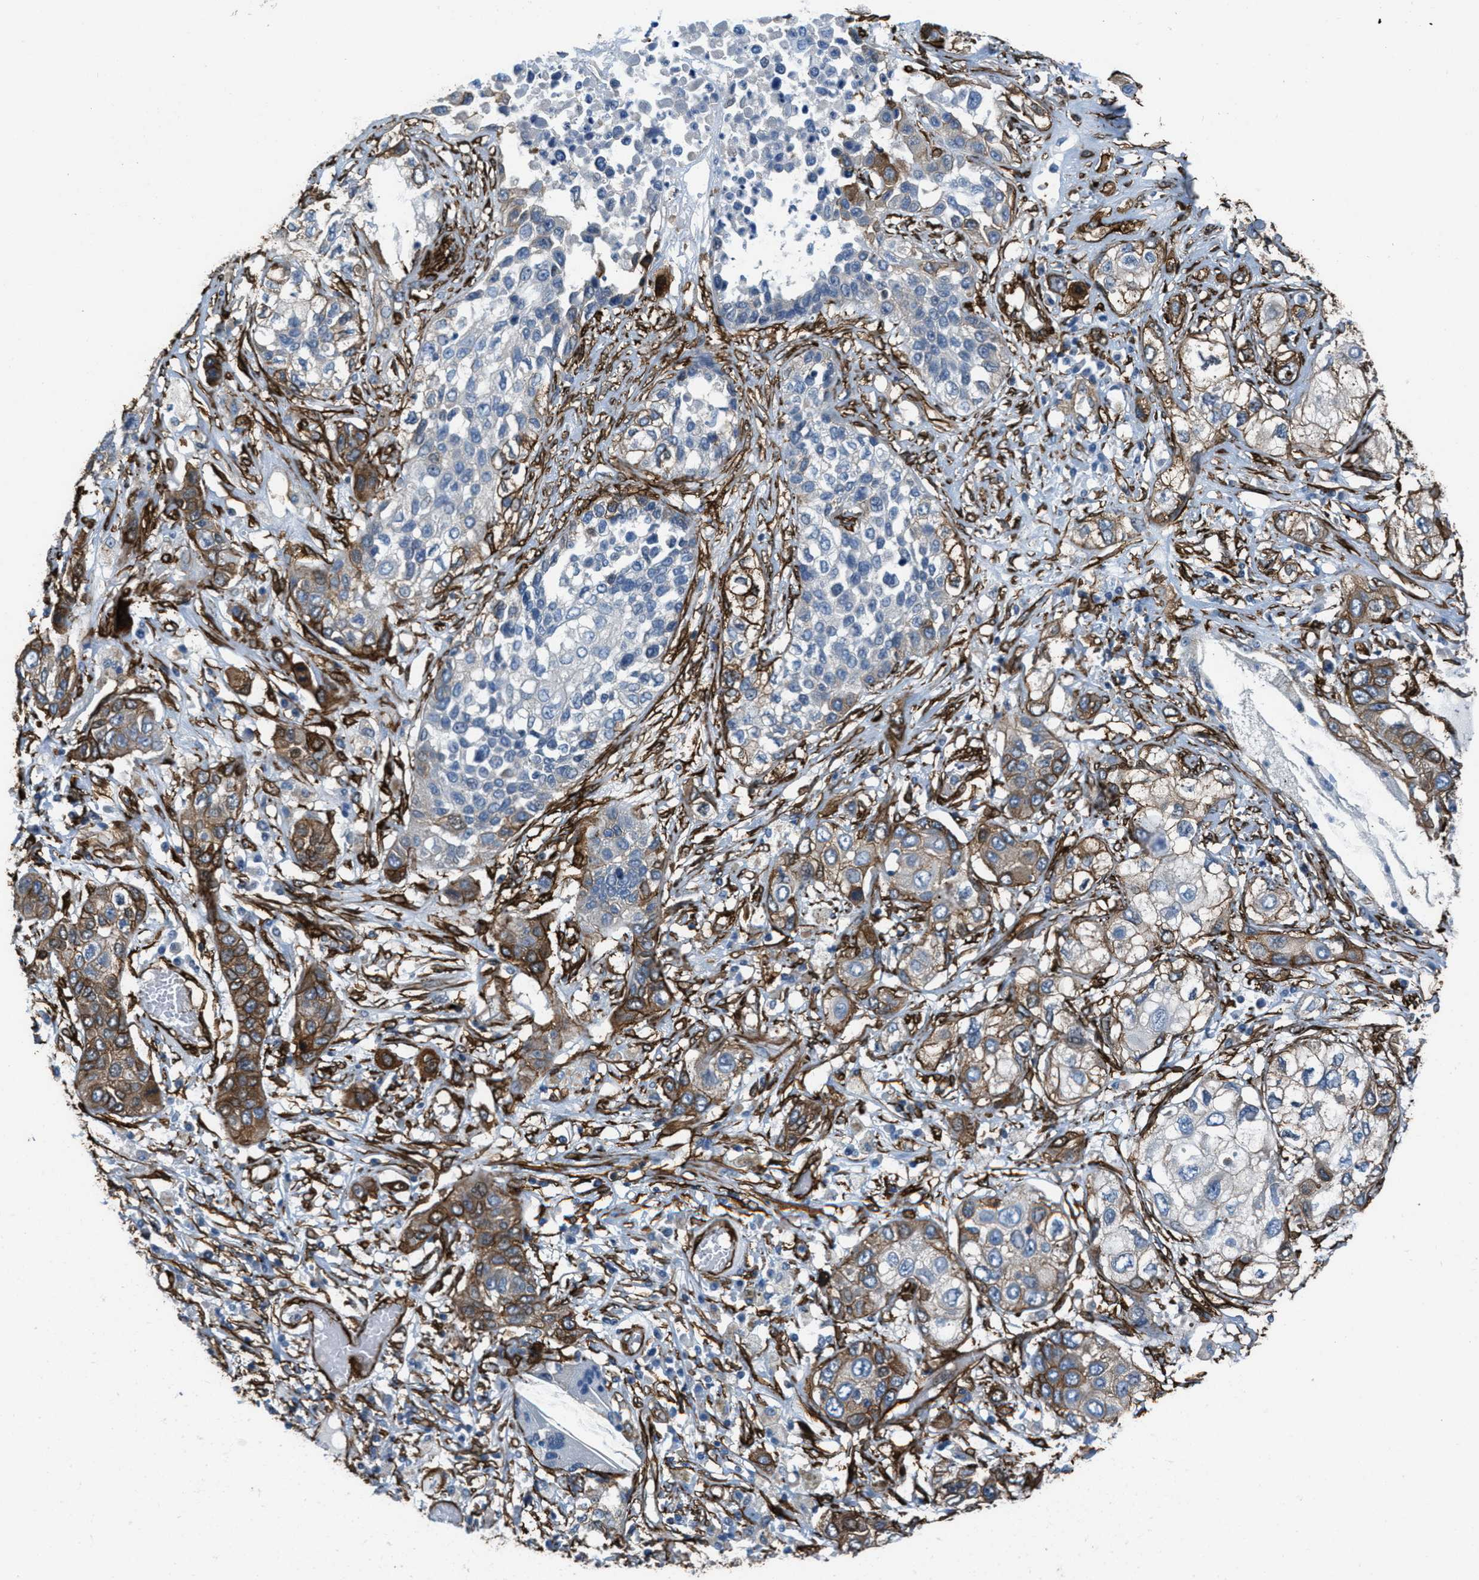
{"staining": {"intensity": "strong", "quantity": "25%-75%", "location": "cytoplasmic/membranous"}, "tissue": "lung cancer", "cell_type": "Tumor cells", "image_type": "cancer", "snomed": [{"axis": "morphology", "description": "Squamous cell carcinoma, NOS"}, {"axis": "topography", "description": "Lung"}], "caption": "Immunohistochemical staining of lung cancer exhibits high levels of strong cytoplasmic/membranous expression in about 25%-75% of tumor cells.", "gene": "CALD1", "patient": {"sex": "male", "age": 65}}